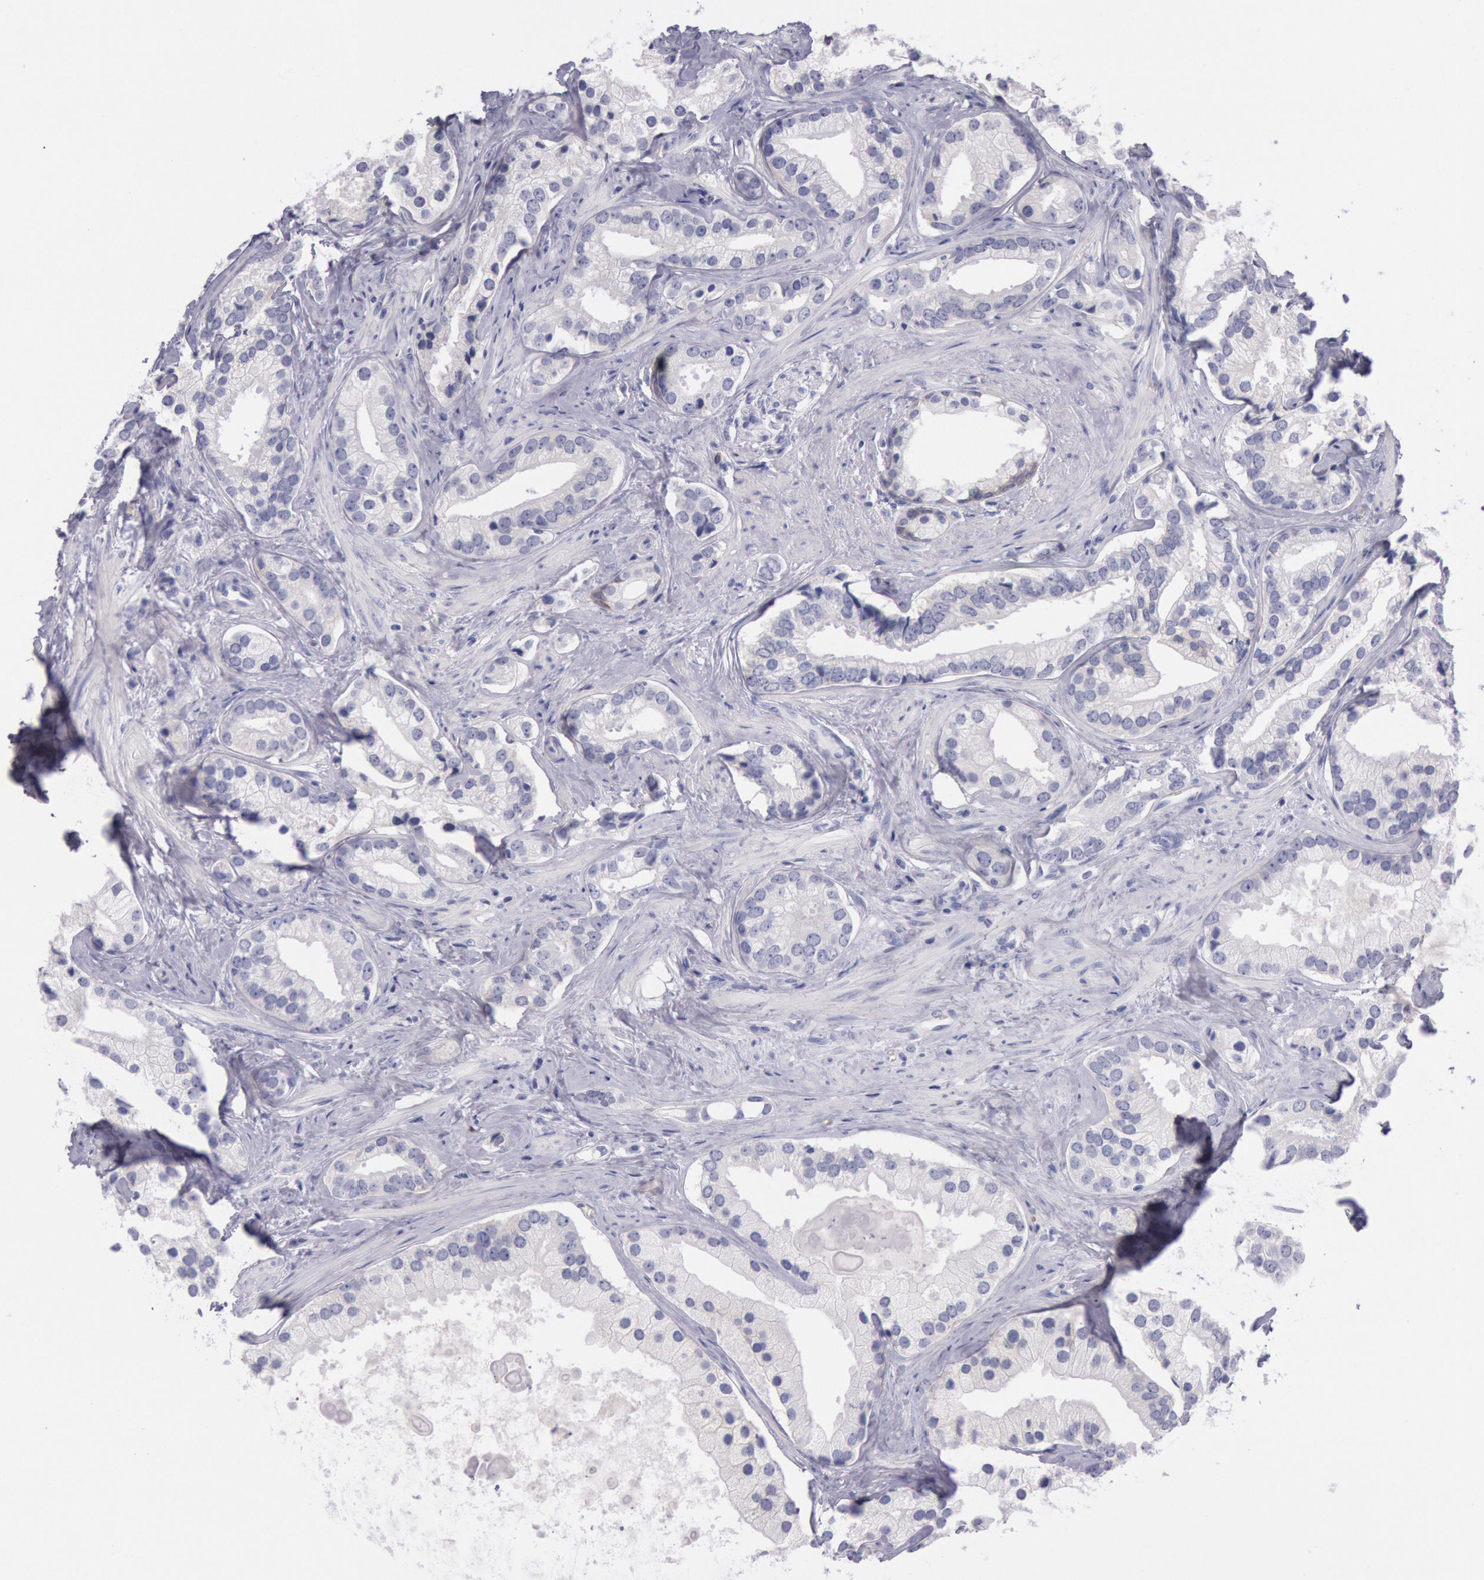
{"staining": {"intensity": "negative", "quantity": "none", "location": "none"}, "tissue": "prostate cancer", "cell_type": "Tumor cells", "image_type": "cancer", "snomed": [{"axis": "morphology", "description": "Adenocarcinoma, Medium grade"}, {"axis": "topography", "description": "Prostate"}], "caption": "The photomicrograph reveals no staining of tumor cells in prostate cancer.", "gene": "EGFR", "patient": {"sex": "male", "age": 70}}